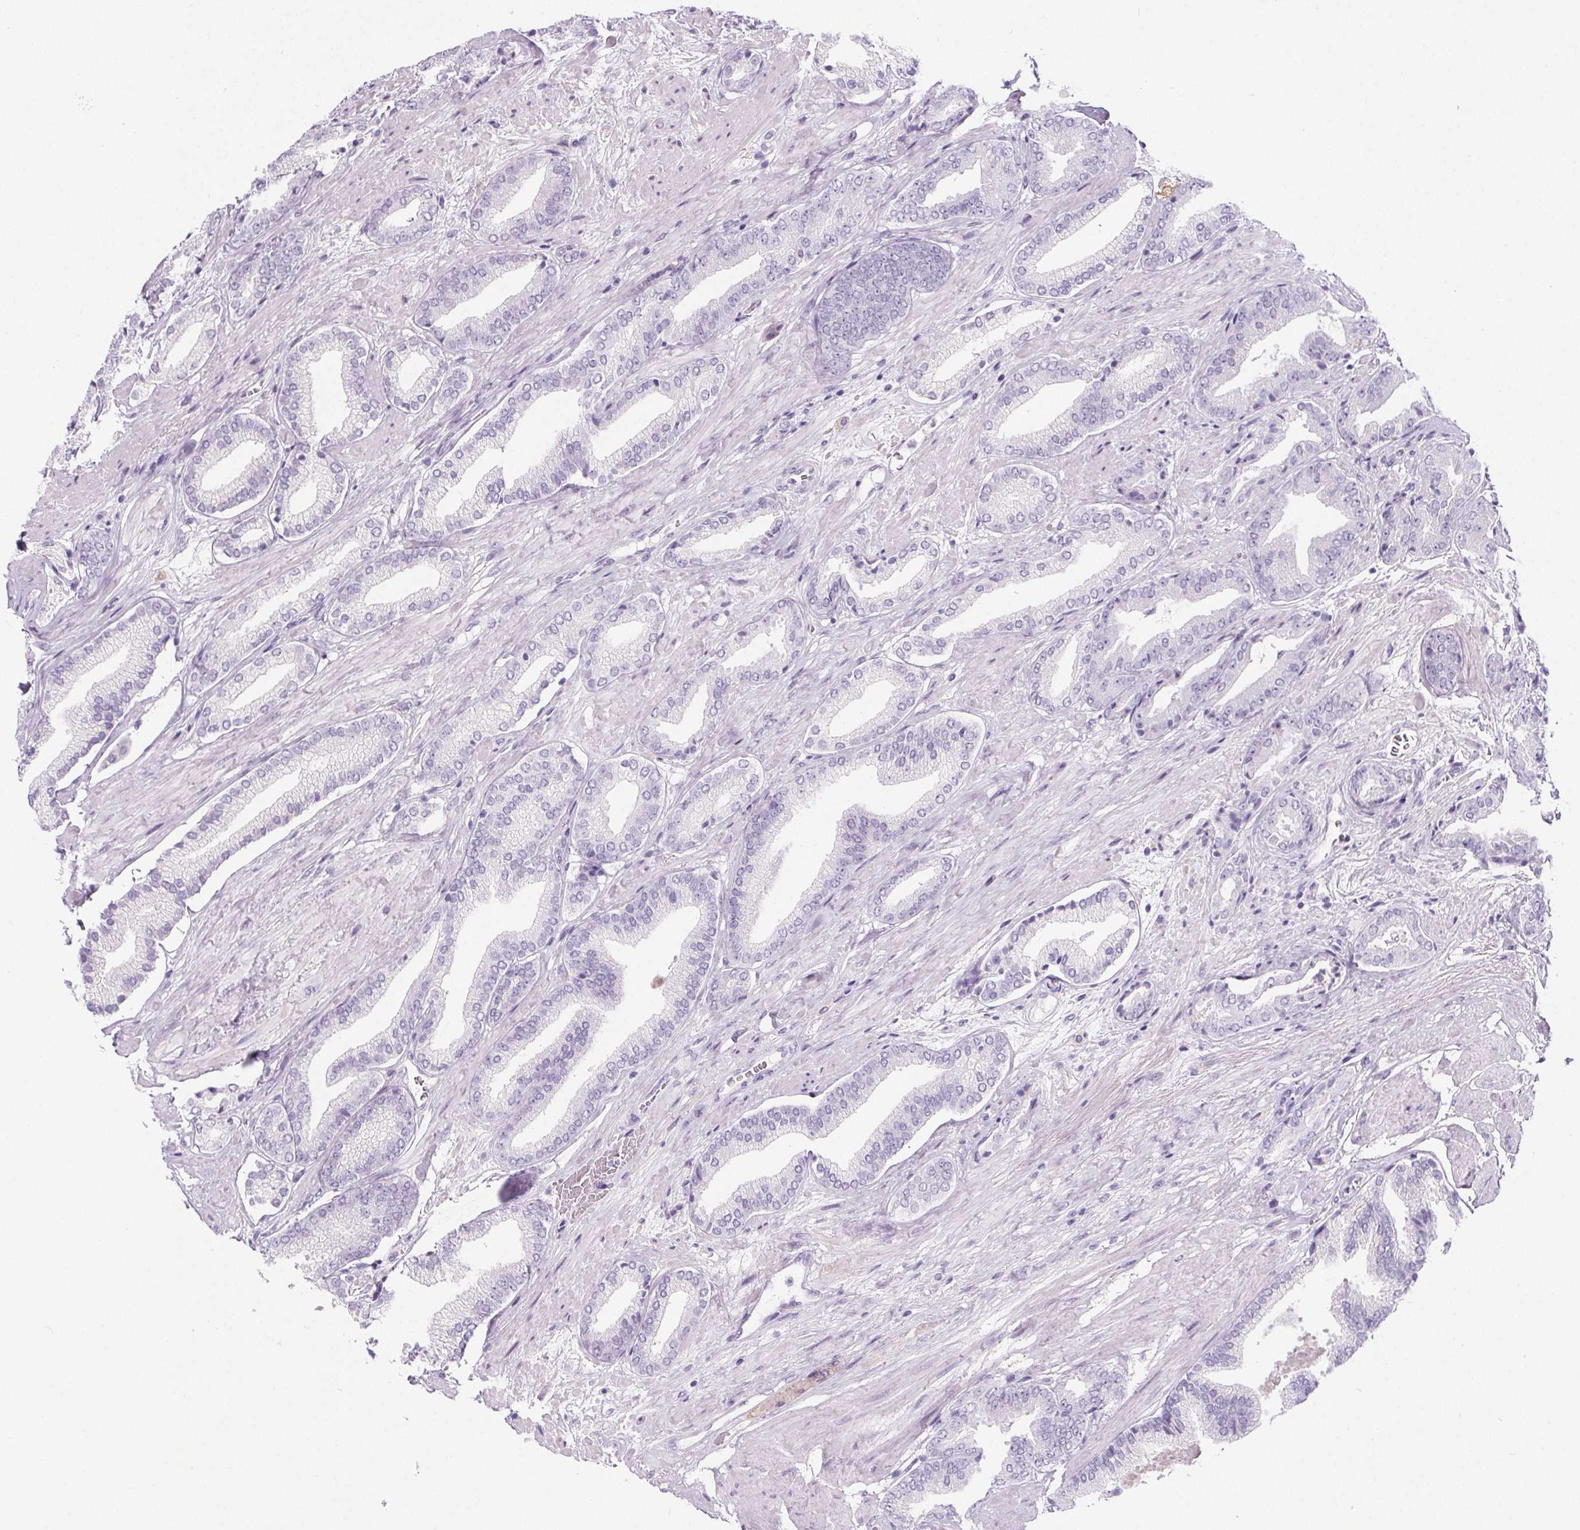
{"staining": {"intensity": "negative", "quantity": "none", "location": "none"}, "tissue": "prostate cancer", "cell_type": "Tumor cells", "image_type": "cancer", "snomed": [{"axis": "morphology", "description": "Adenocarcinoma, High grade"}, {"axis": "topography", "description": "Prostate"}], "caption": "Human prostate cancer (adenocarcinoma (high-grade)) stained for a protein using IHC exhibits no positivity in tumor cells.", "gene": "ADRB1", "patient": {"sex": "male", "age": 56}}